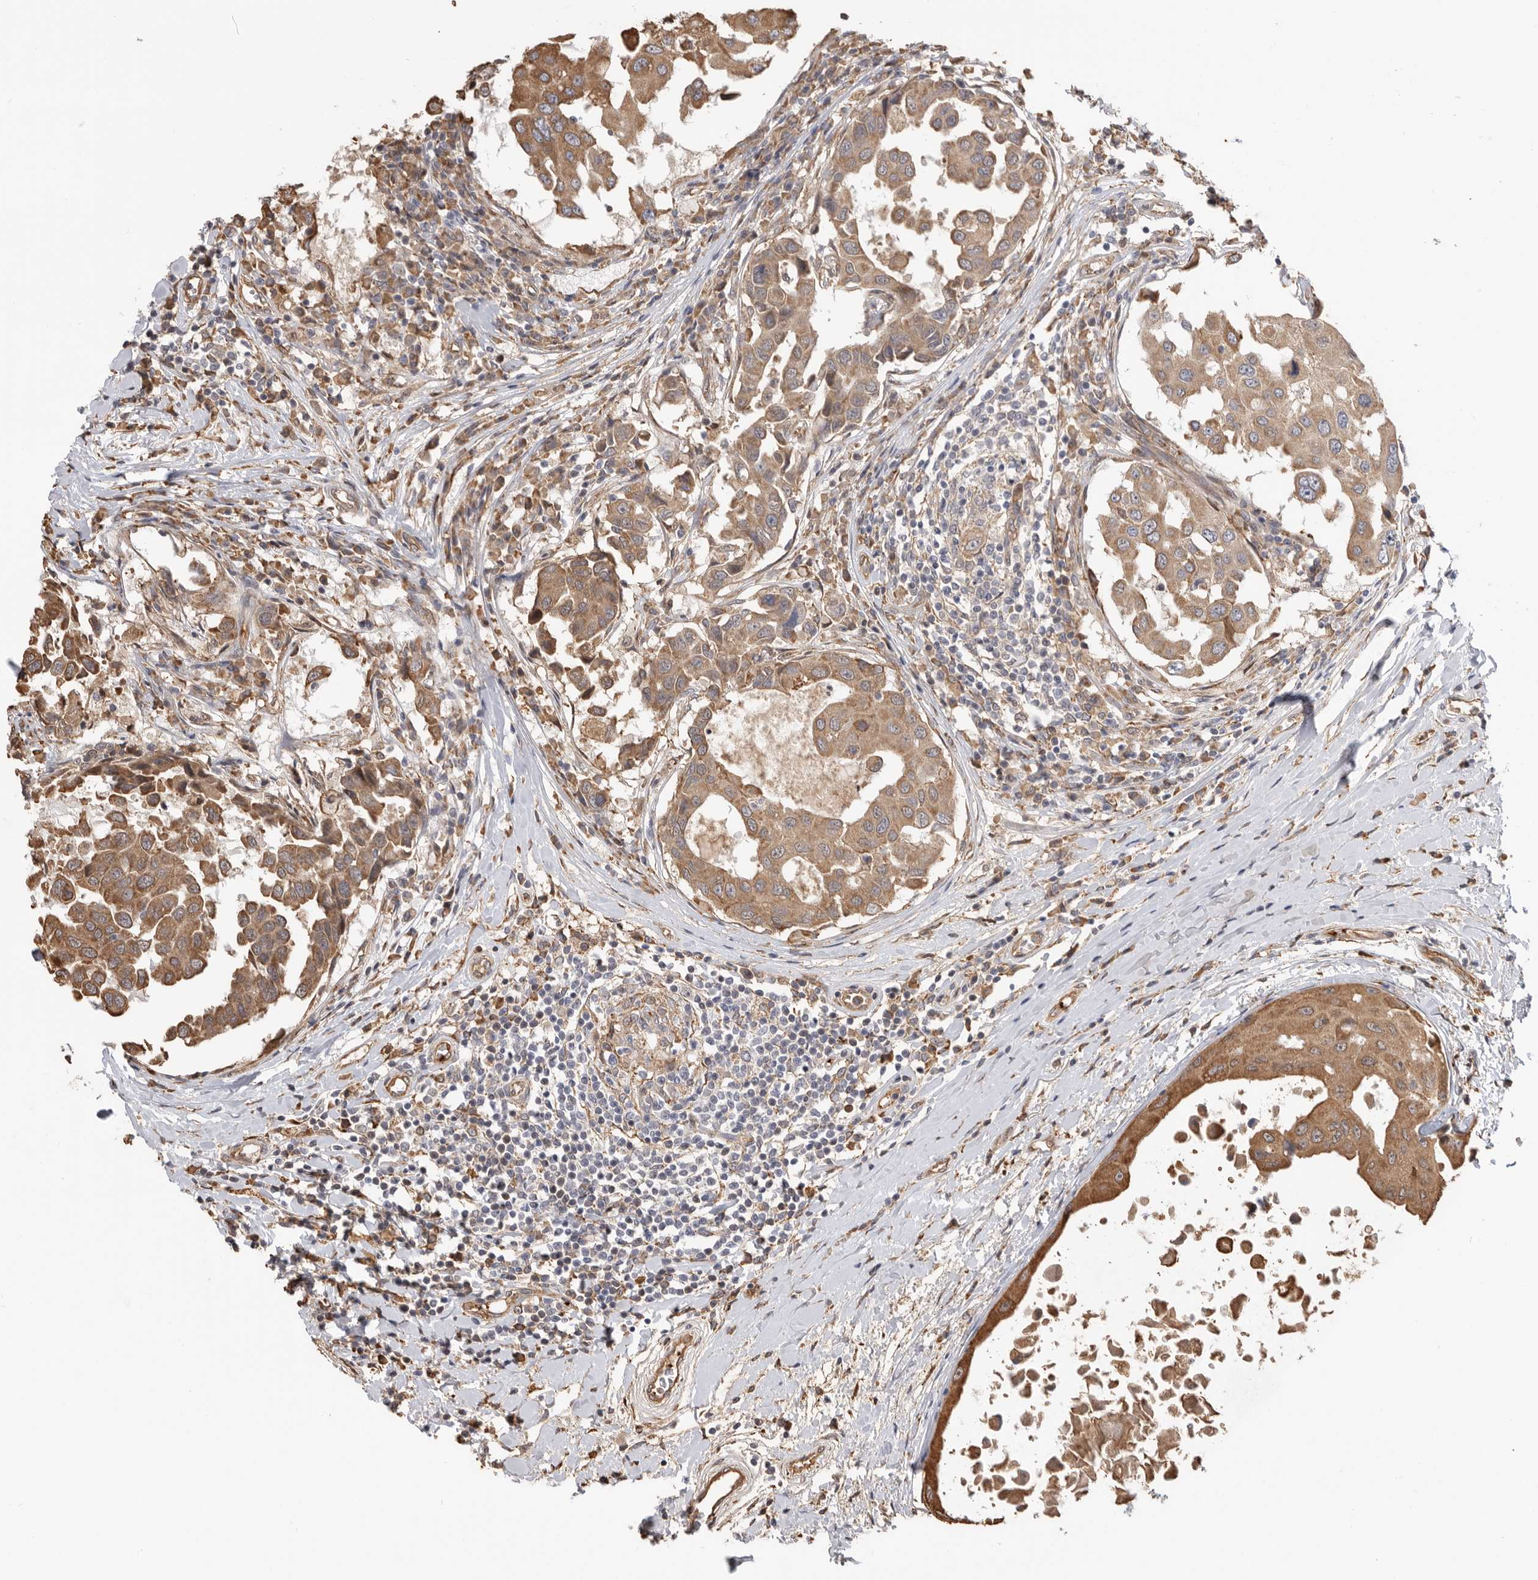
{"staining": {"intensity": "moderate", "quantity": ">75%", "location": "cytoplasmic/membranous"}, "tissue": "breast cancer", "cell_type": "Tumor cells", "image_type": "cancer", "snomed": [{"axis": "morphology", "description": "Duct carcinoma"}, {"axis": "topography", "description": "Breast"}], "caption": "IHC (DAB) staining of human breast cancer (infiltrating ductal carcinoma) exhibits moderate cytoplasmic/membranous protein expression in approximately >75% of tumor cells.", "gene": "CDC42BPB", "patient": {"sex": "female", "age": 27}}